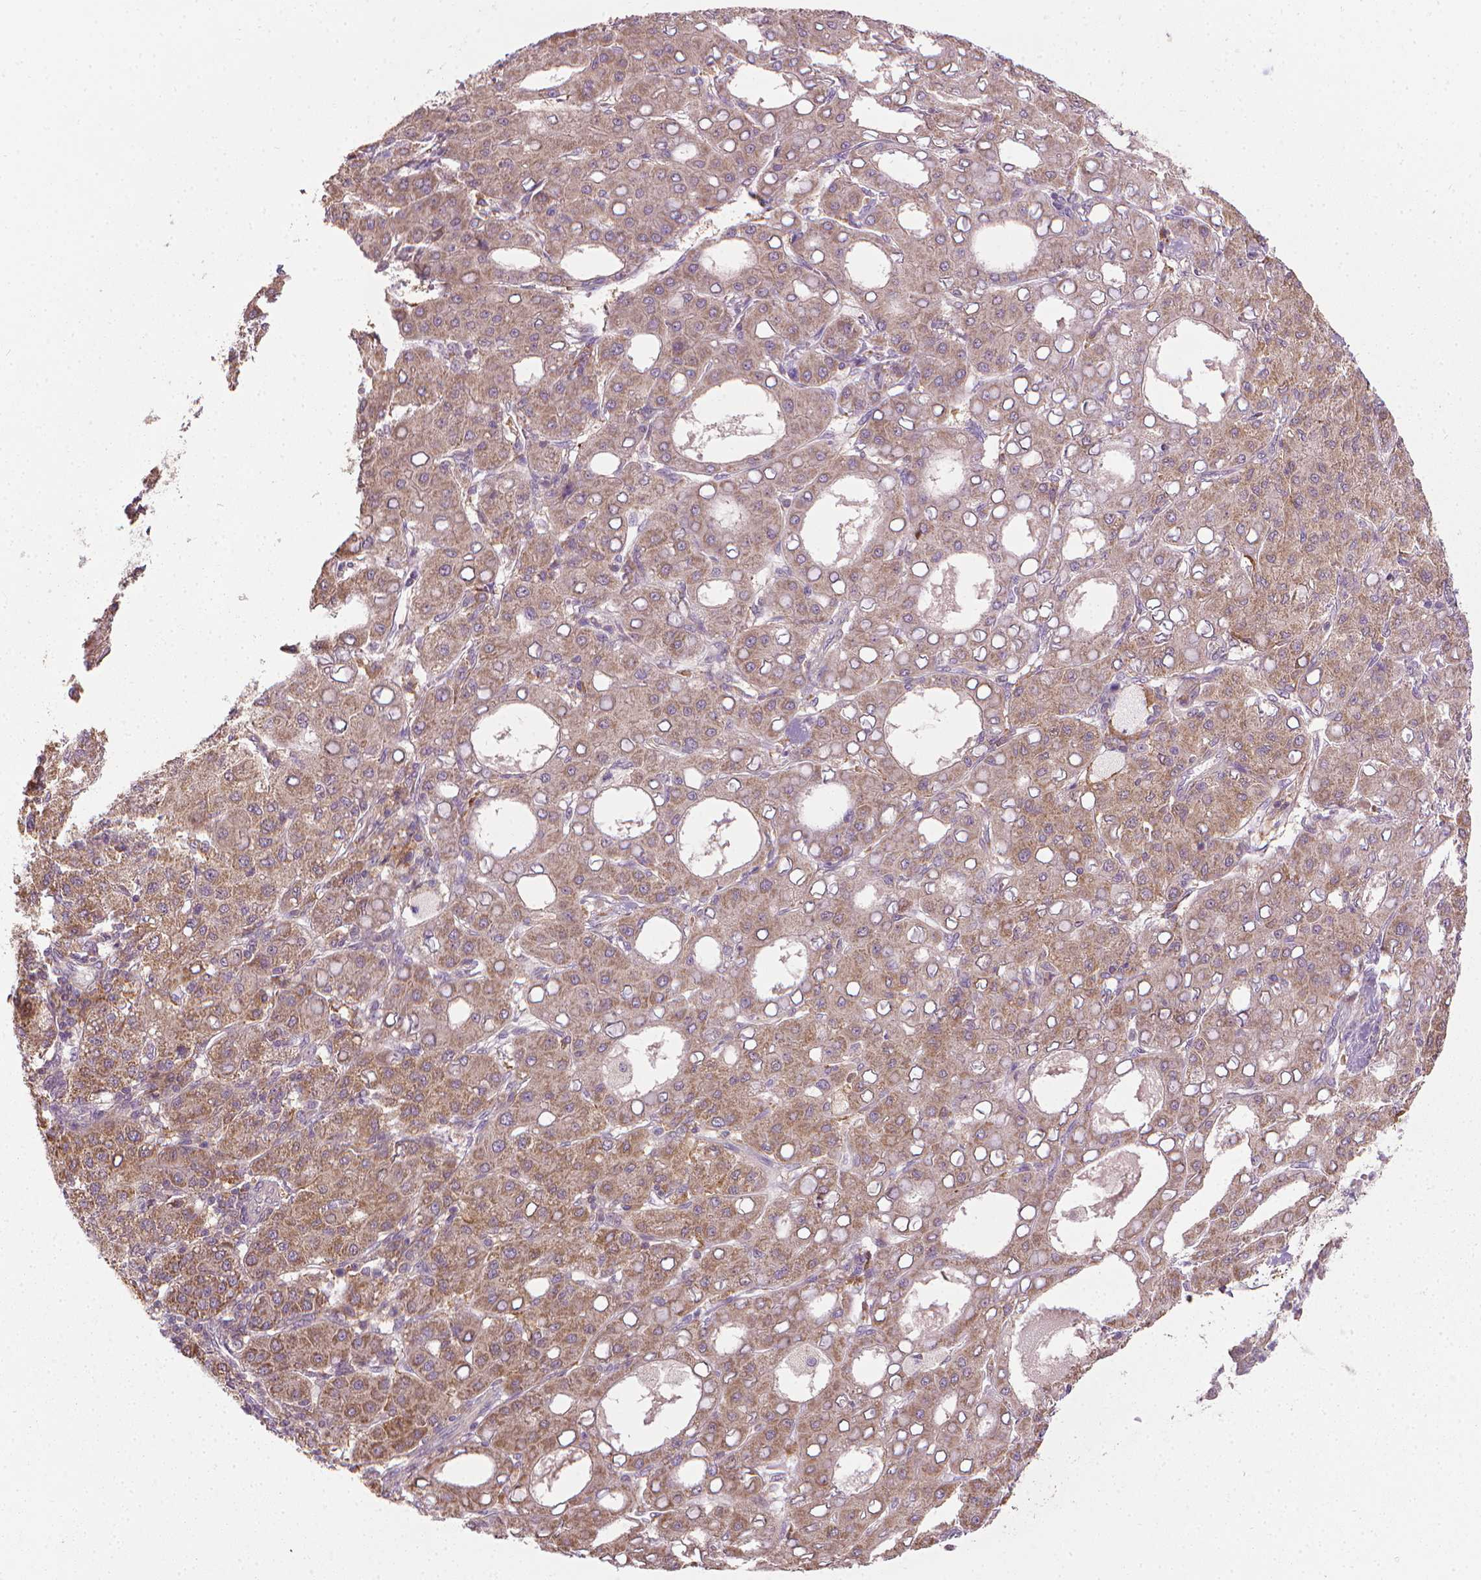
{"staining": {"intensity": "weak", "quantity": ">75%", "location": "cytoplasmic/membranous"}, "tissue": "liver cancer", "cell_type": "Tumor cells", "image_type": "cancer", "snomed": [{"axis": "morphology", "description": "Carcinoma, Hepatocellular, NOS"}, {"axis": "topography", "description": "Liver"}], "caption": "Immunohistochemistry (IHC) of liver hepatocellular carcinoma demonstrates low levels of weak cytoplasmic/membranous staining in approximately >75% of tumor cells. The staining was performed using DAB to visualize the protein expression in brown, while the nuclei were stained in blue with hematoxylin (Magnification: 20x).", "gene": "PRAG1", "patient": {"sex": "male", "age": 65}}